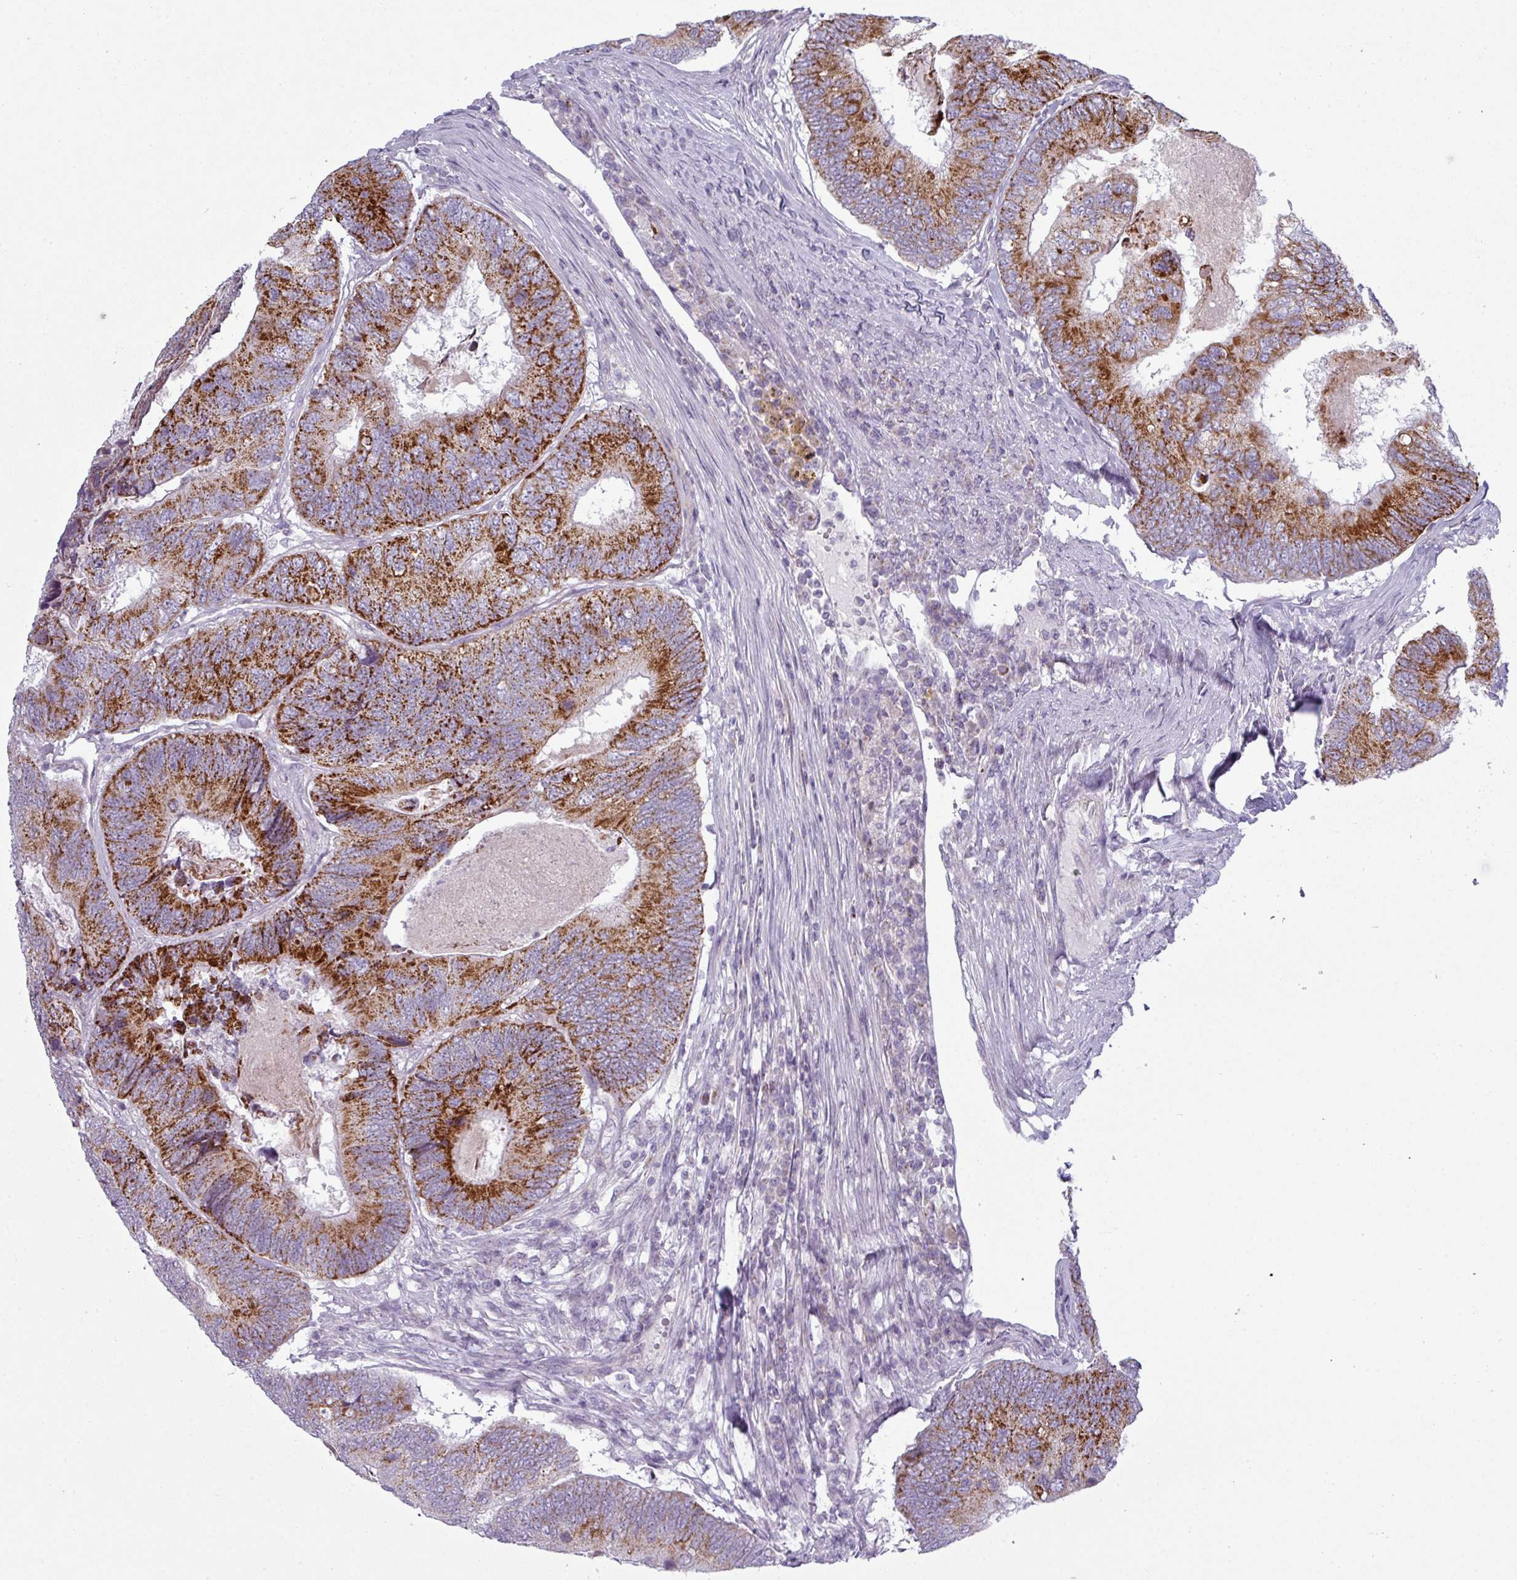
{"staining": {"intensity": "strong", "quantity": ">75%", "location": "cytoplasmic/membranous"}, "tissue": "colorectal cancer", "cell_type": "Tumor cells", "image_type": "cancer", "snomed": [{"axis": "morphology", "description": "Adenocarcinoma, NOS"}, {"axis": "topography", "description": "Colon"}], "caption": "Protein expression by IHC exhibits strong cytoplasmic/membranous staining in approximately >75% of tumor cells in colorectal cancer (adenocarcinoma).", "gene": "ZNF615", "patient": {"sex": "female", "age": 67}}